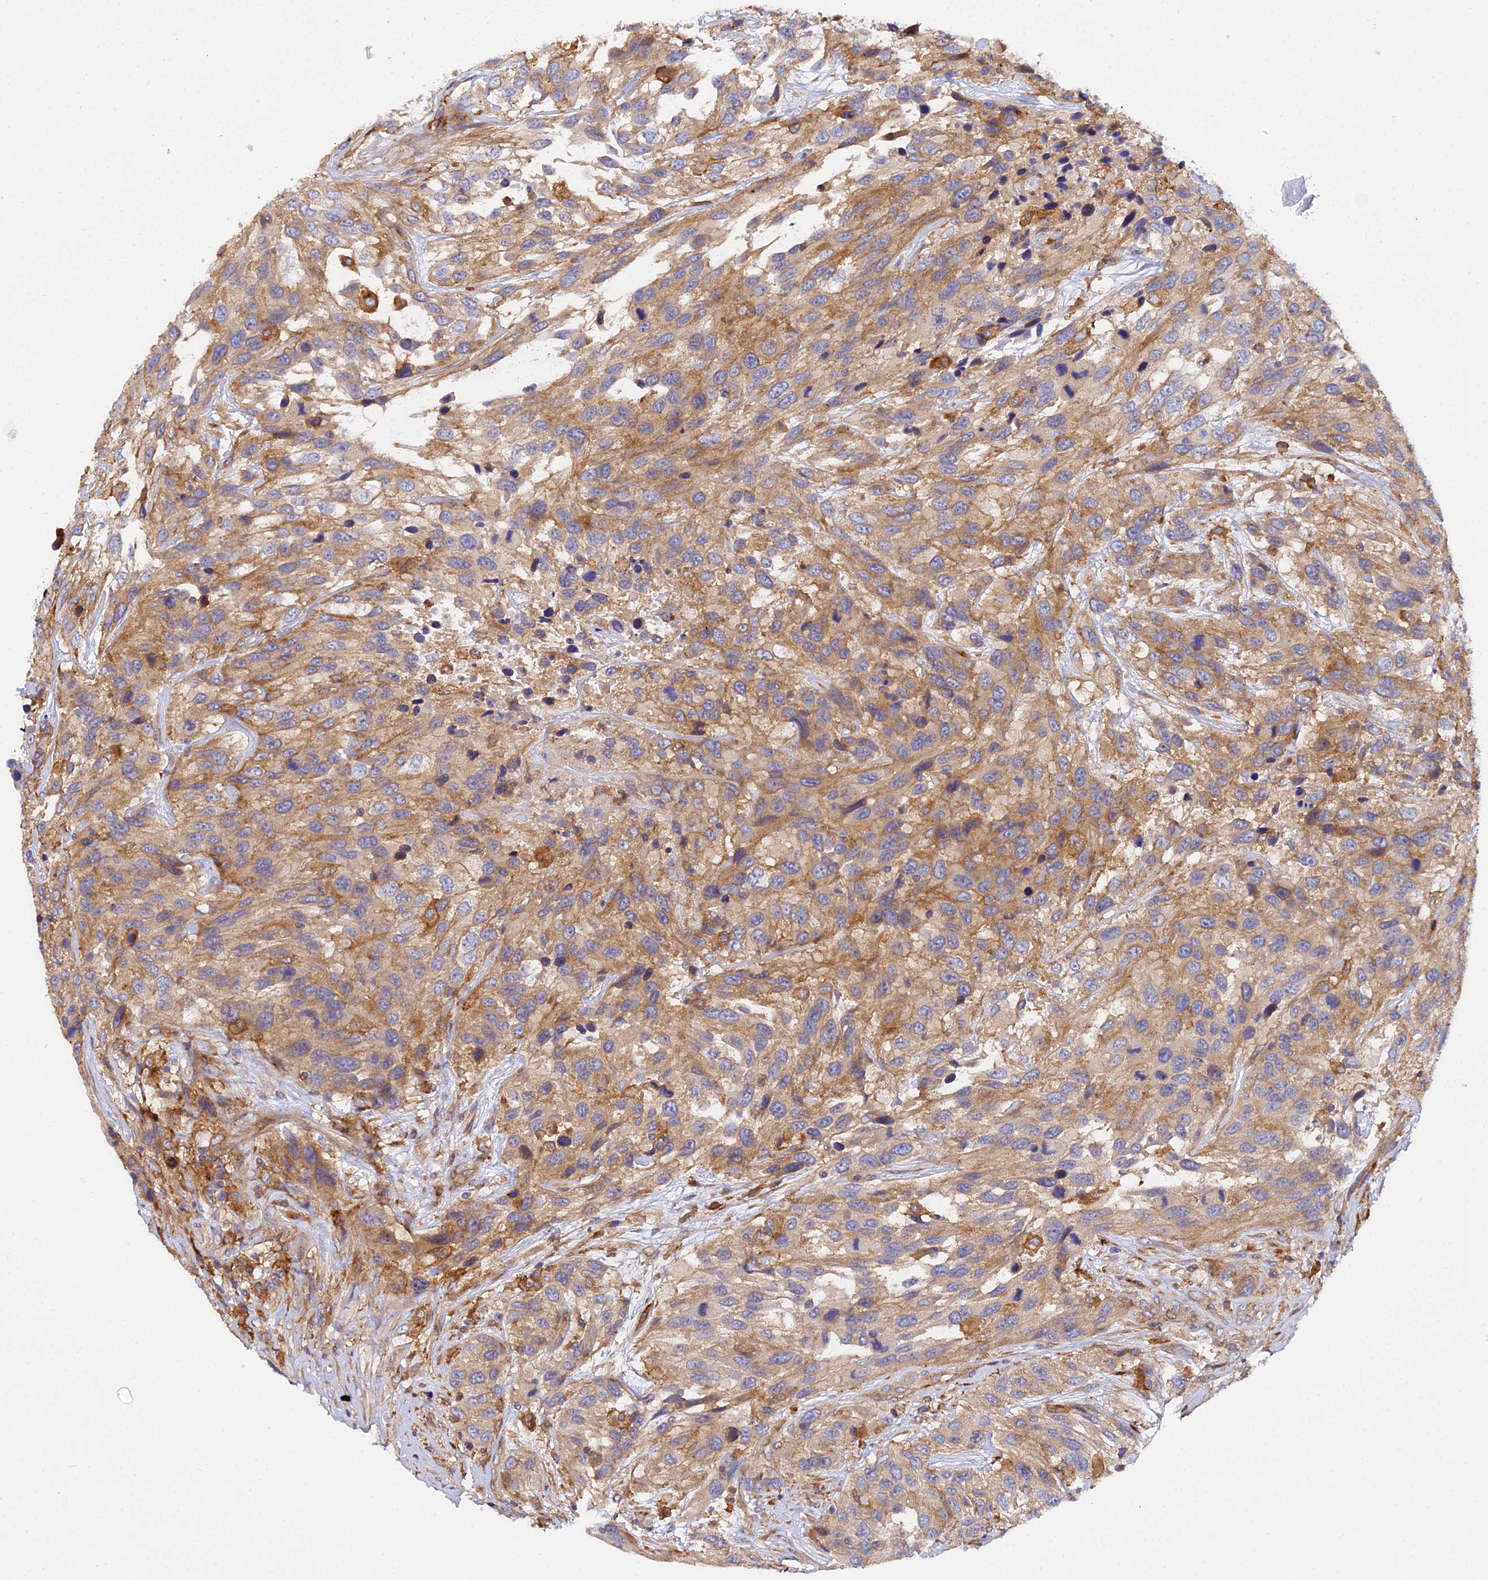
{"staining": {"intensity": "moderate", "quantity": ">75%", "location": "cytoplasmic/membranous"}, "tissue": "urothelial cancer", "cell_type": "Tumor cells", "image_type": "cancer", "snomed": [{"axis": "morphology", "description": "Urothelial carcinoma, High grade"}, {"axis": "topography", "description": "Urinary bladder"}], "caption": "Protein expression analysis of human high-grade urothelial carcinoma reveals moderate cytoplasmic/membranous positivity in about >75% of tumor cells.", "gene": "GNG5B", "patient": {"sex": "female", "age": 70}}